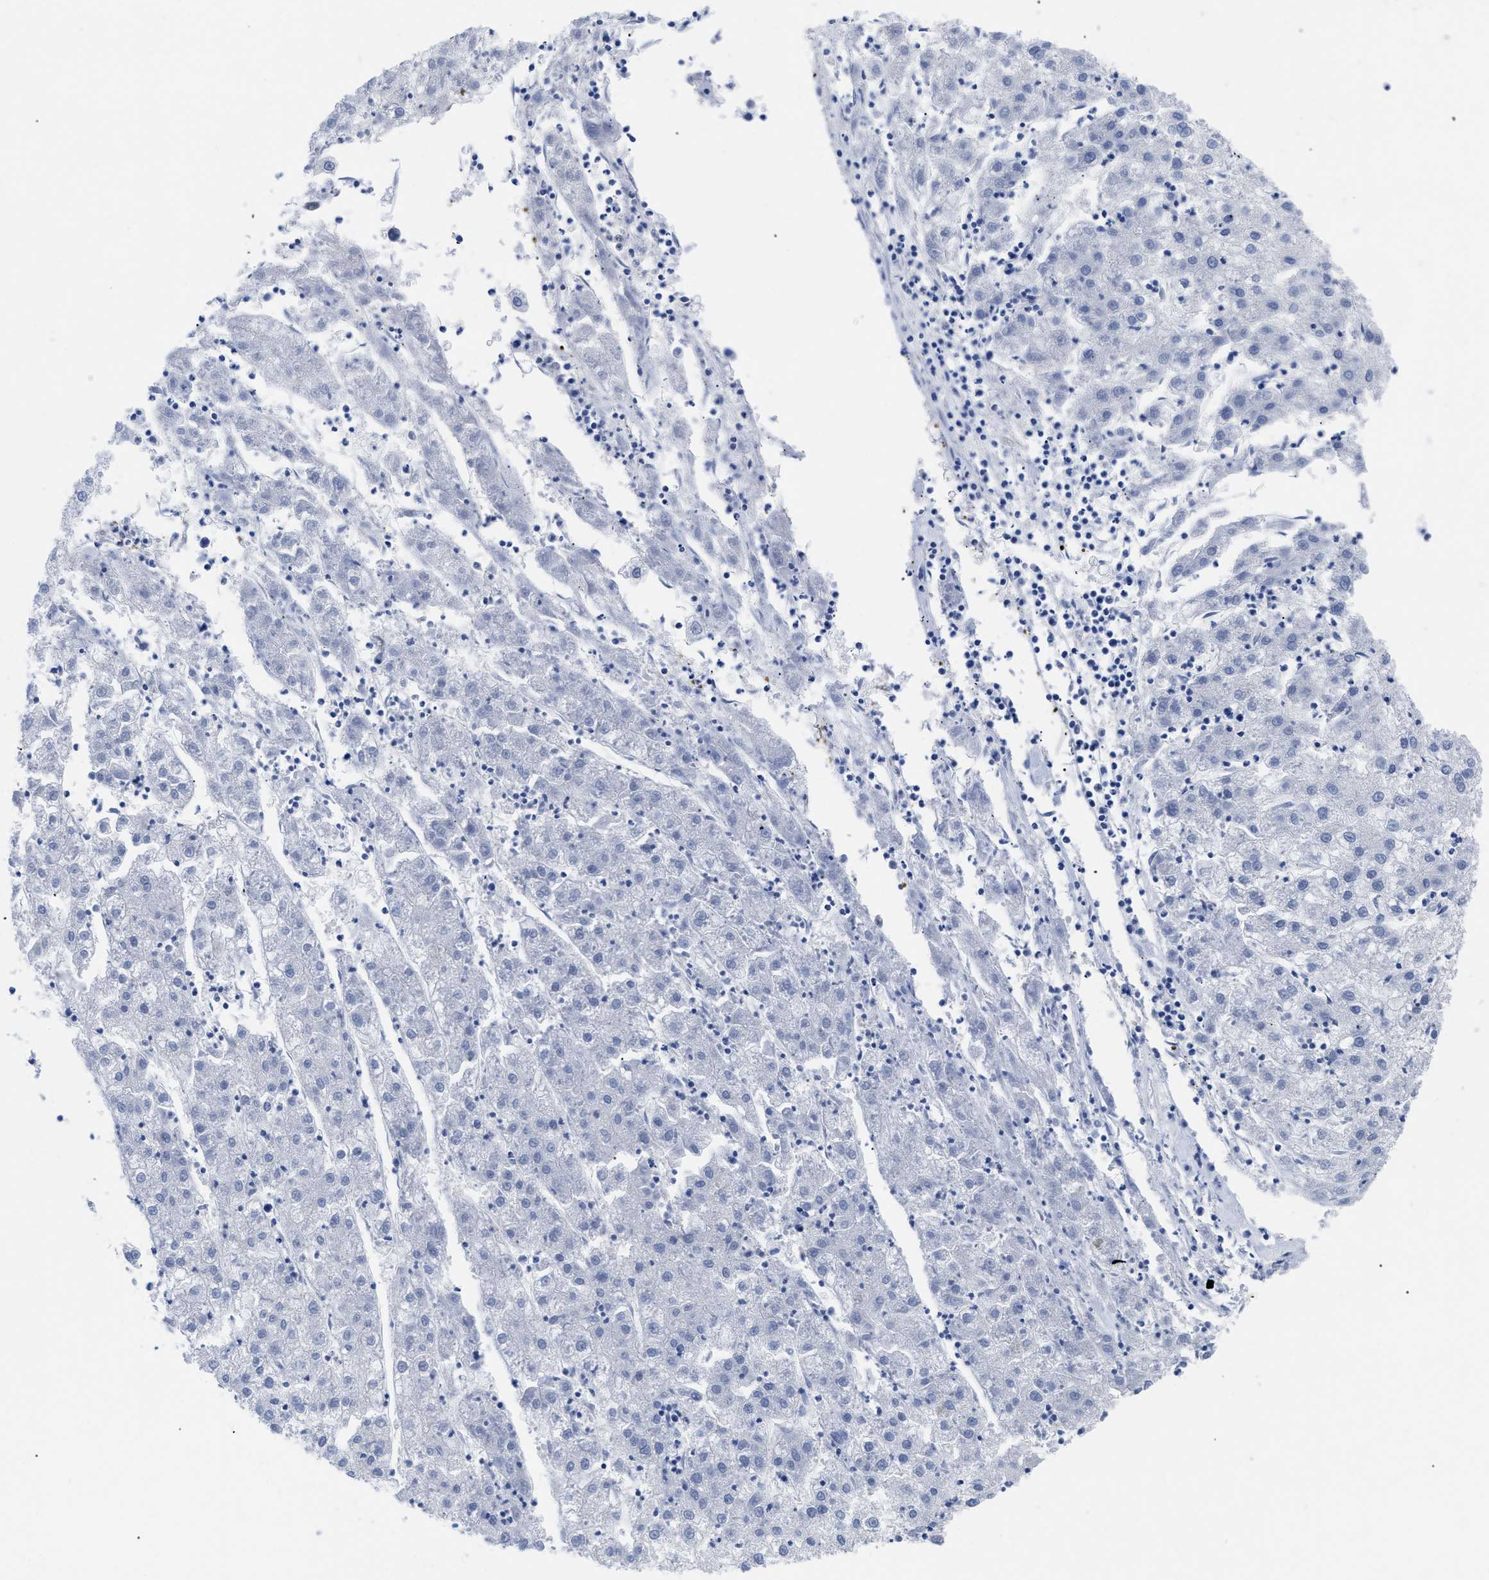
{"staining": {"intensity": "negative", "quantity": "none", "location": "none"}, "tissue": "liver cancer", "cell_type": "Tumor cells", "image_type": "cancer", "snomed": [{"axis": "morphology", "description": "Carcinoma, Hepatocellular, NOS"}, {"axis": "topography", "description": "Liver"}], "caption": "High power microscopy histopathology image of an immunohistochemistry image of liver cancer, revealing no significant expression in tumor cells.", "gene": "TREML1", "patient": {"sex": "male", "age": 72}}